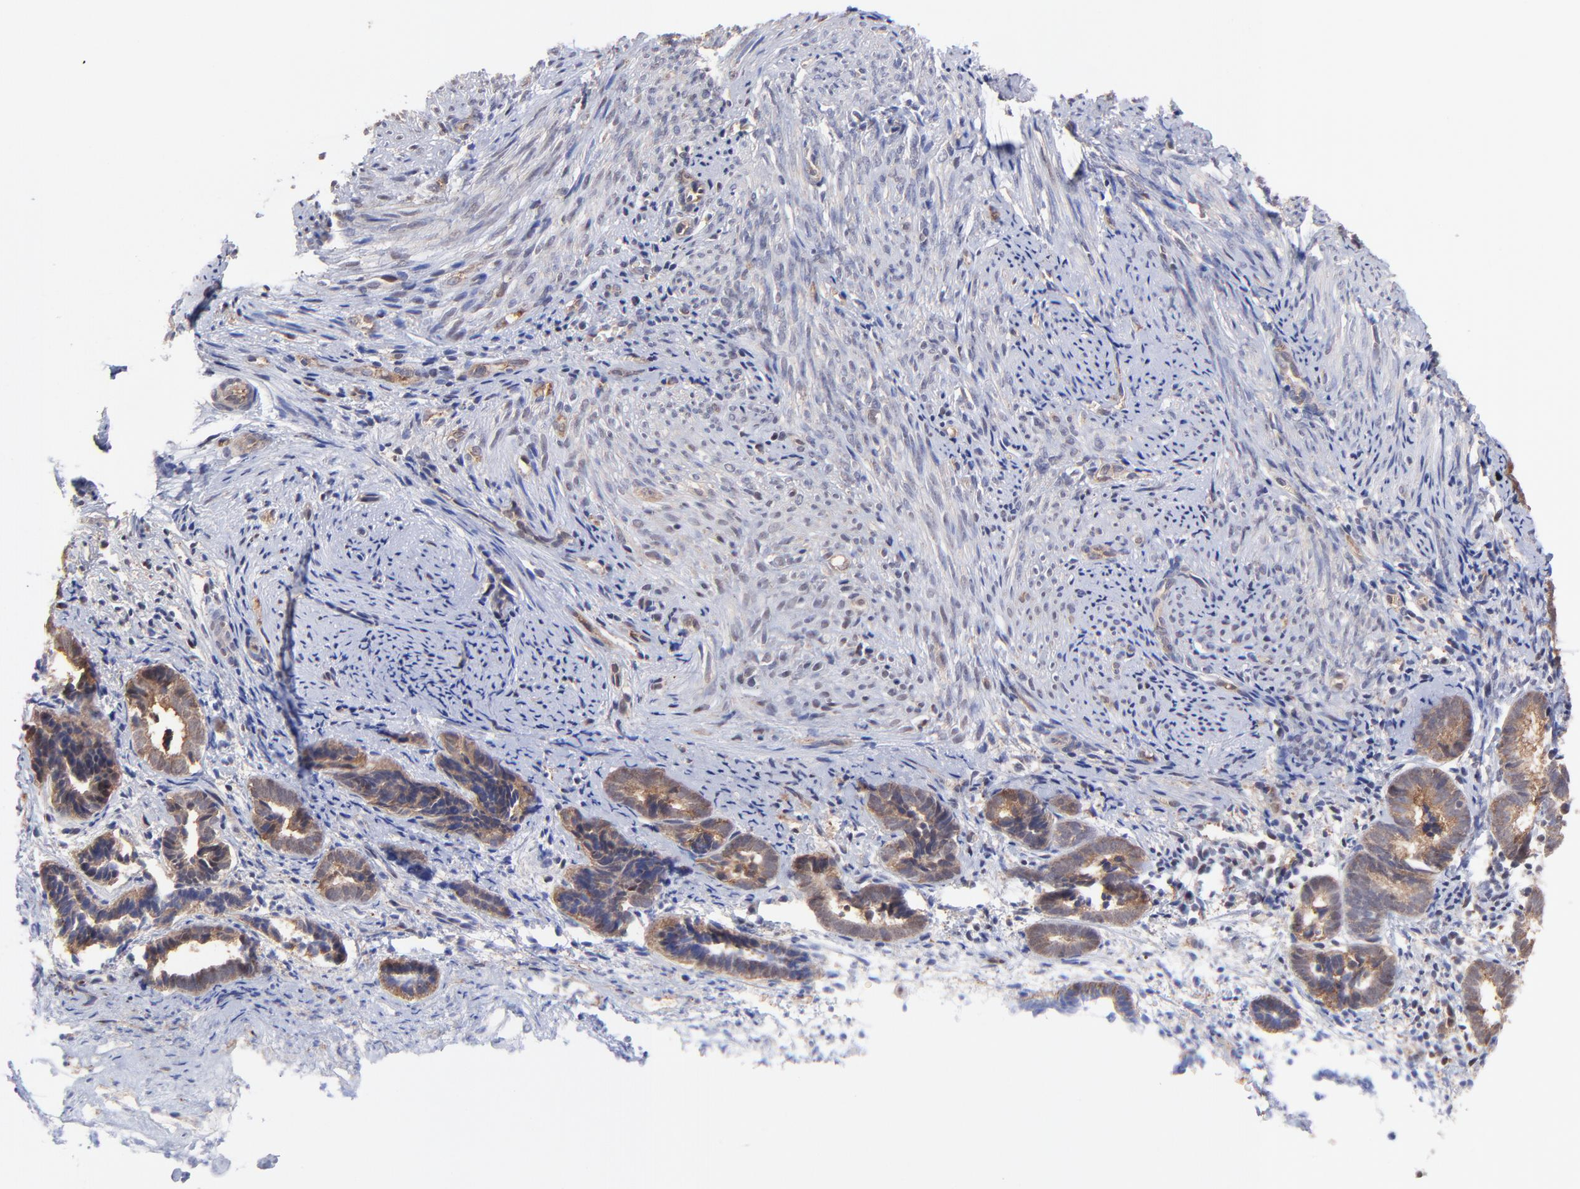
{"staining": {"intensity": "weak", "quantity": ">75%", "location": "cytoplasmic/membranous"}, "tissue": "endometrium", "cell_type": "Cells in endometrial stroma", "image_type": "normal", "snomed": [{"axis": "morphology", "description": "Normal tissue, NOS"}, {"axis": "topography", "description": "Smooth muscle"}, {"axis": "topography", "description": "Endometrium"}], "caption": "A photomicrograph of human endometrium stained for a protein shows weak cytoplasmic/membranous brown staining in cells in endometrial stroma. The protein is shown in brown color, while the nuclei are stained blue.", "gene": "PSMA6", "patient": {"sex": "female", "age": 57}}